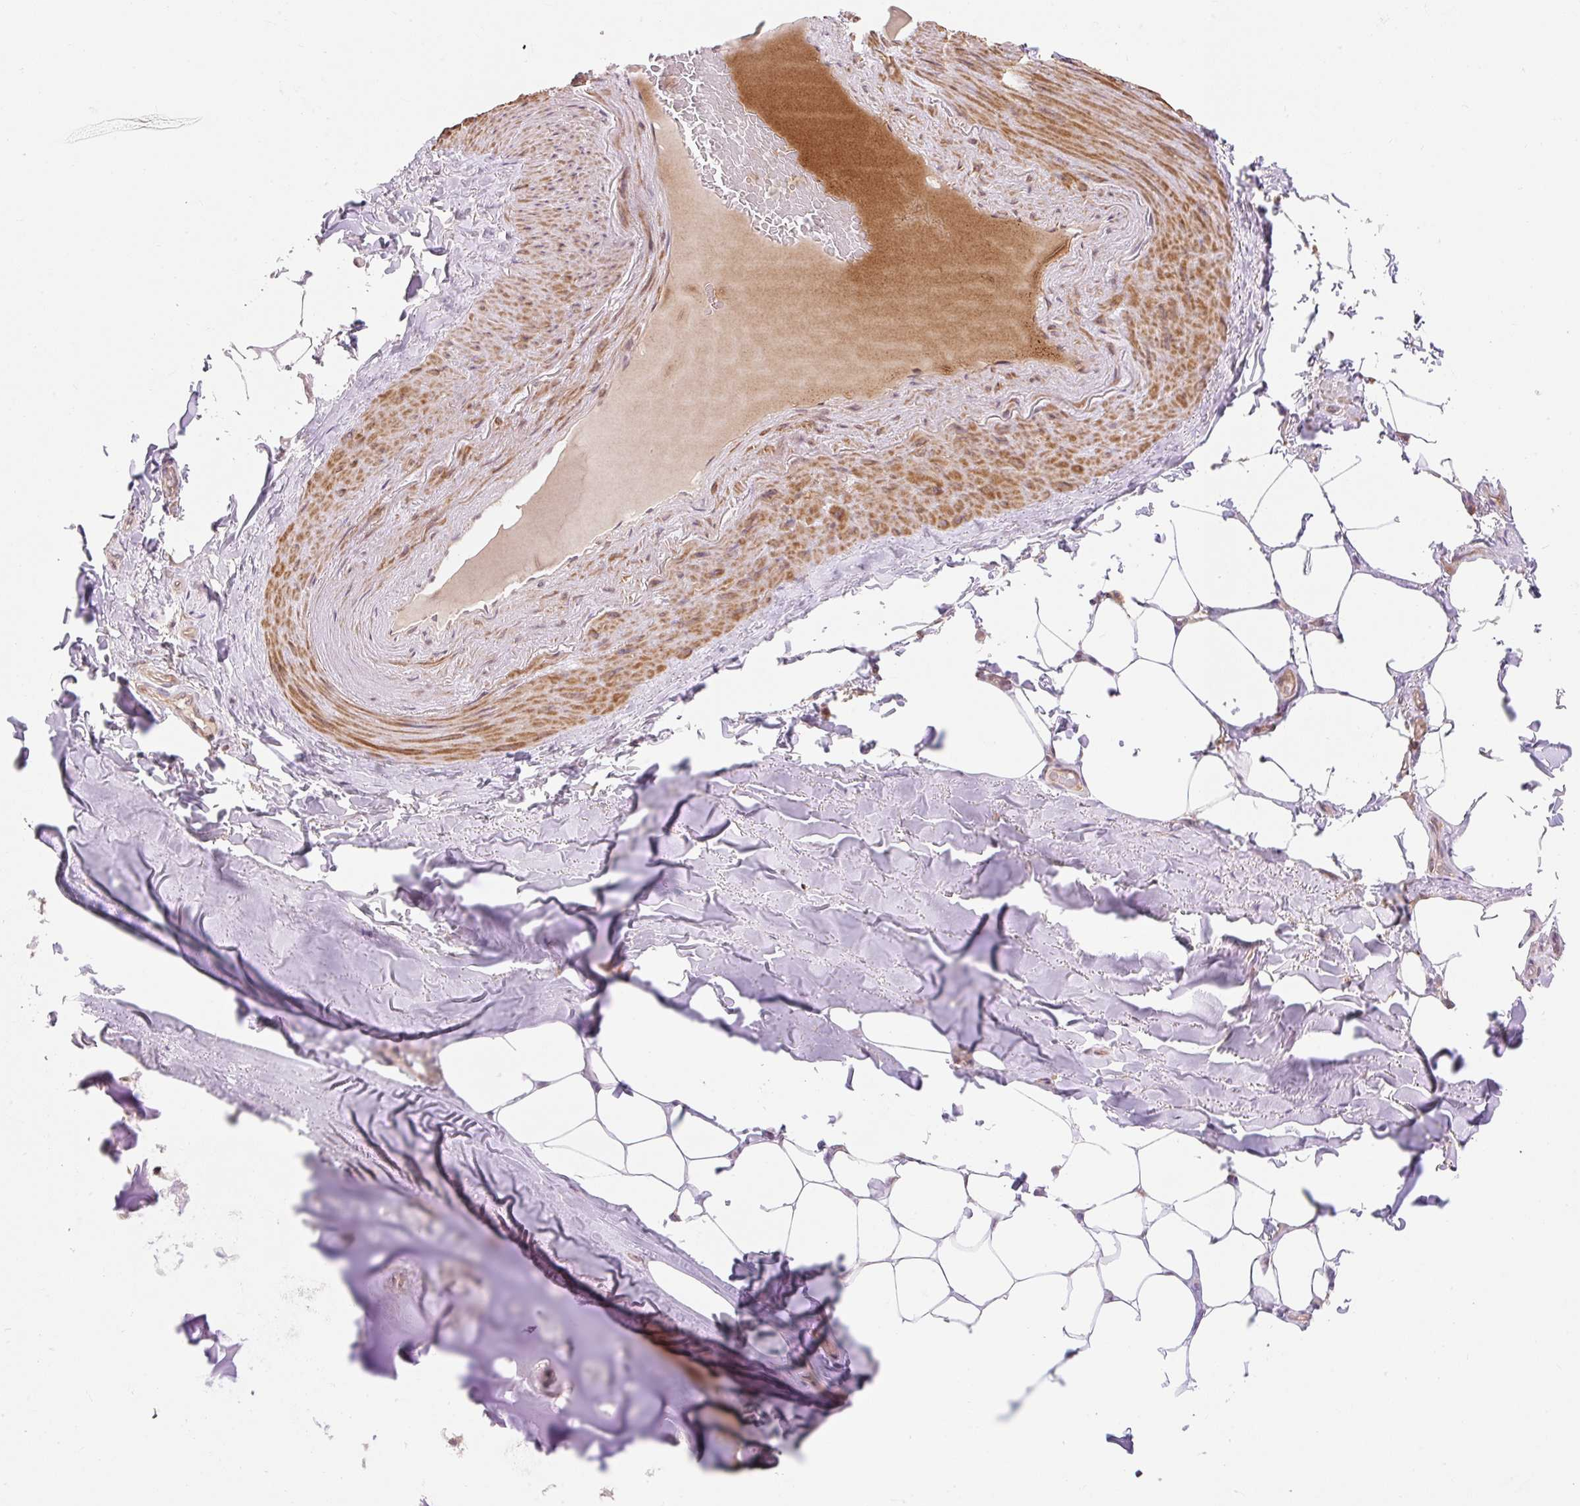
{"staining": {"intensity": "negative", "quantity": "none", "location": "none"}, "tissue": "adipose tissue", "cell_type": "Adipocytes", "image_type": "normal", "snomed": [{"axis": "morphology", "description": "Normal tissue, NOS"}, {"axis": "topography", "description": "Bronchus"}], "caption": "There is no significant staining in adipocytes of adipose tissue. (DAB immunohistochemistry visualized using brightfield microscopy, high magnification).", "gene": "EMC10", "patient": {"sex": "male", "age": 66}}